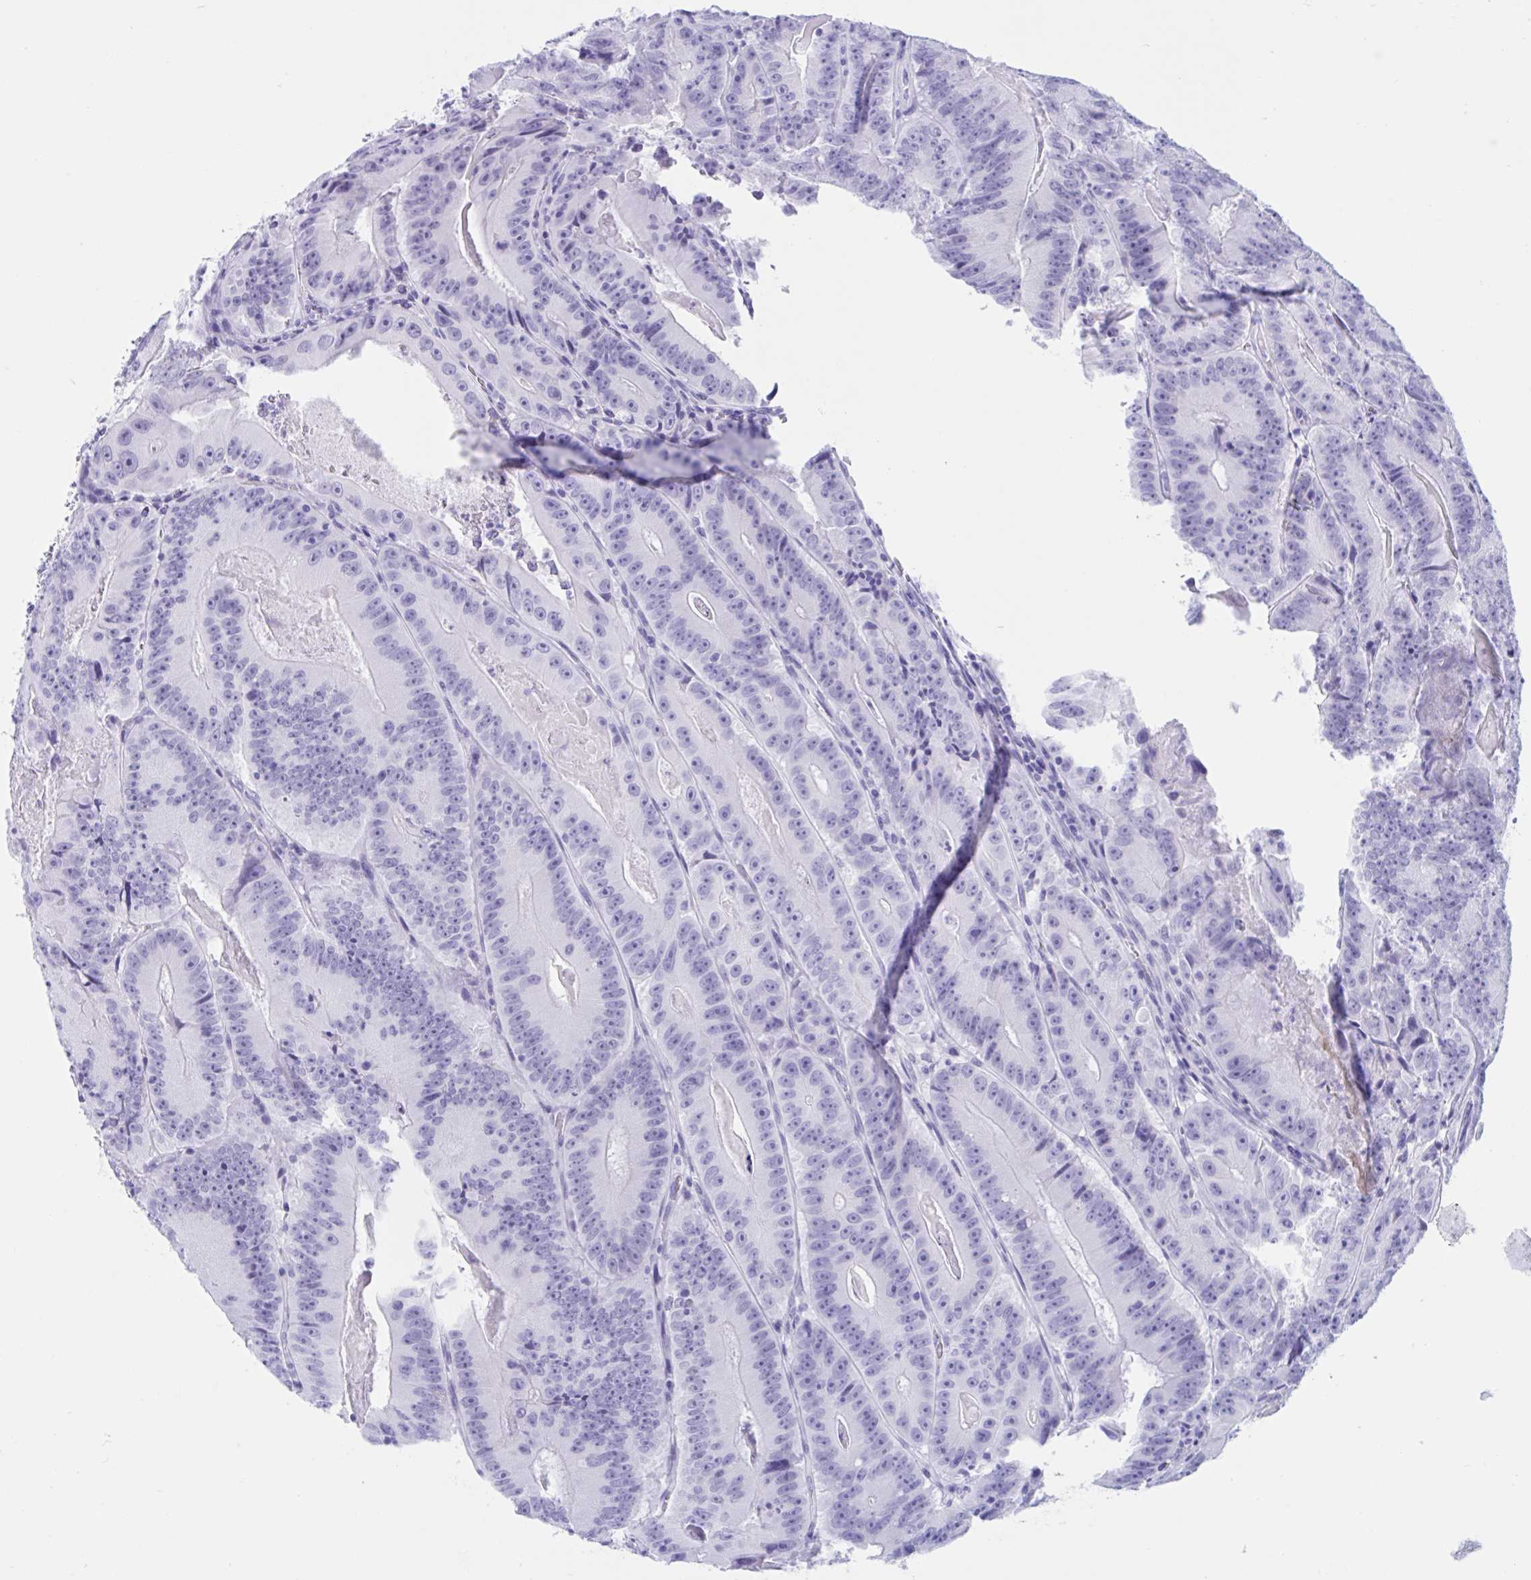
{"staining": {"intensity": "negative", "quantity": "none", "location": "none"}, "tissue": "colorectal cancer", "cell_type": "Tumor cells", "image_type": "cancer", "snomed": [{"axis": "morphology", "description": "Adenocarcinoma, NOS"}, {"axis": "topography", "description": "Colon"}], "caption": "A histopathology image of colorectal cancer stained for a protein exhibits no brown staining in tumor cells.", "gene": "TMEM35A", "patient": {"sex": "female", "age": 86}}